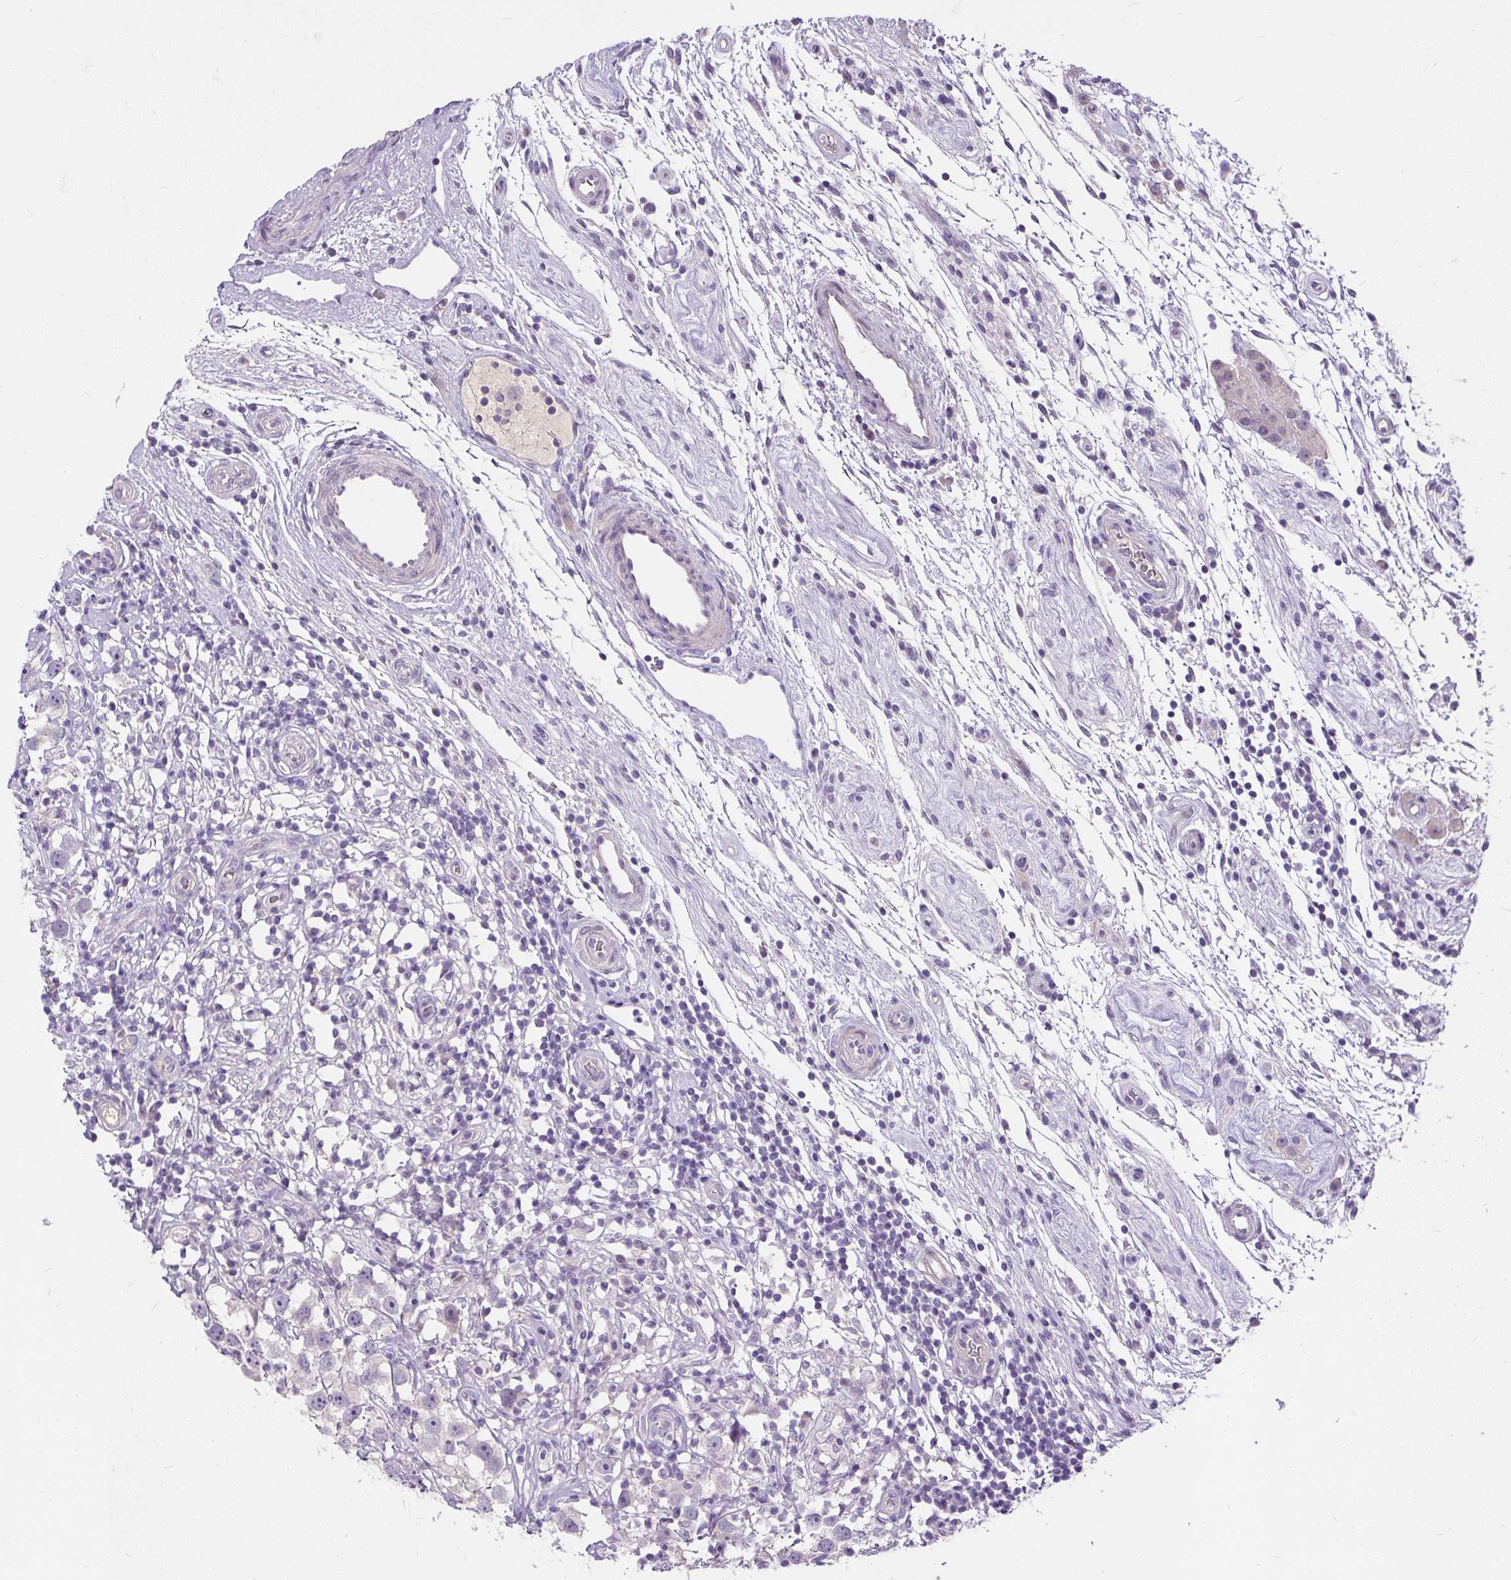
{"staining": {"intensity": "negative", "quantity": "none", "location": "none"}, "tissue": "testis cancer", "cell_type": "Tumor cells", "image_type": "cancer", "snomed": [{"axis": "morphology", "description": "Seminoma, NOS"}, {"axis": "topography", "description": "Testis"}], "caption": "Immunohistochemistry (IHC) image of testis cancer stained for a protein (brown), which demonstrates no staining in tumor cells. Brightfield microscopy of immunohistochemistry (IHC) stained with DAB (brown) and hematoxylin (blue), captured at high magnification.", "gene": "KRTAP20-3", "patient": {"sex": "male", "age": 49}}